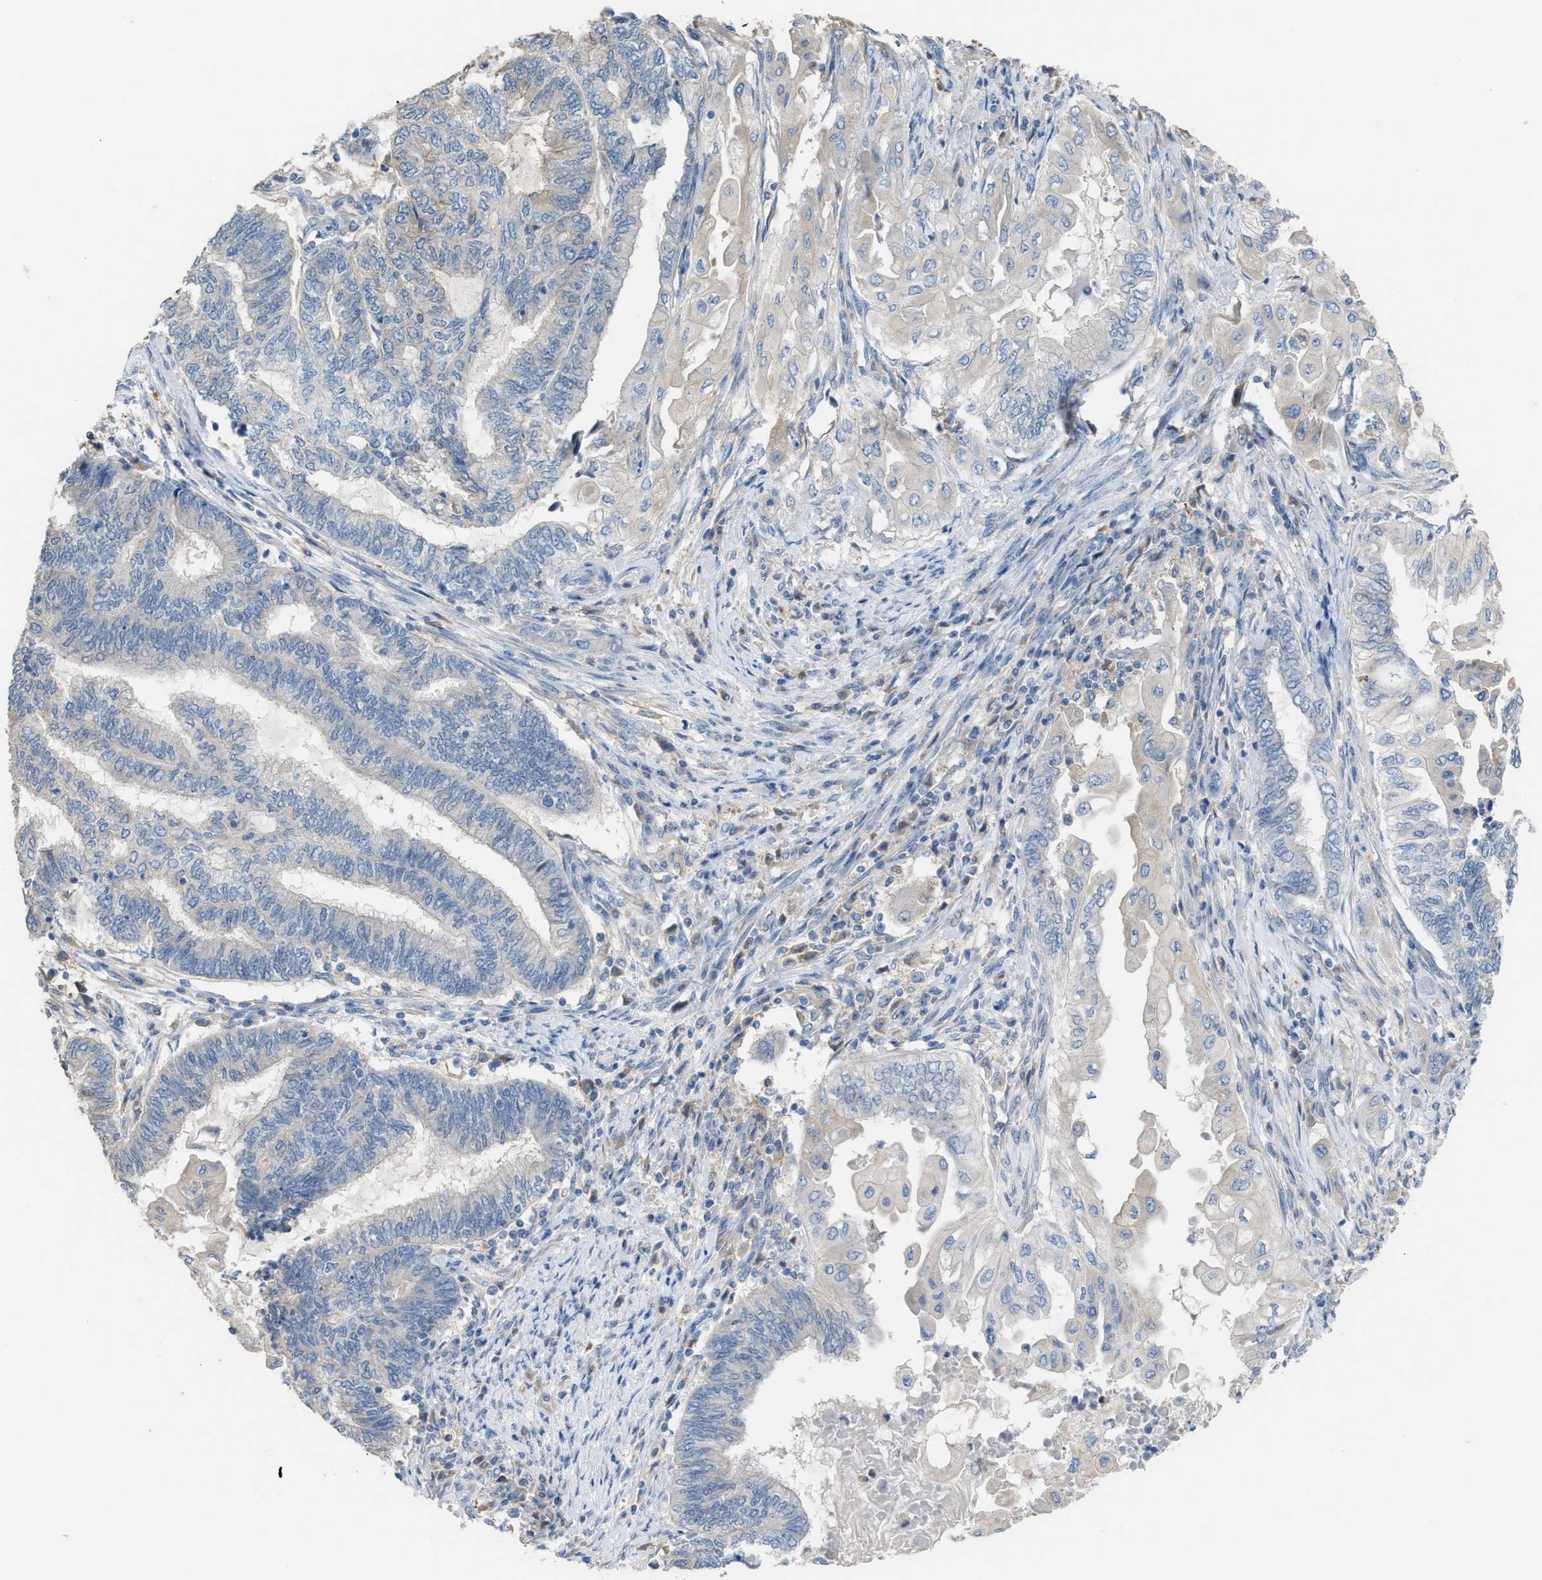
{"staining": {"intensity": "negative", "quantity": "none", "location": "none"}, "tissue": "endometrial cancer", "cell_type": "Tumor cells", "image_type": "cancer", "snomed": [{"axis": "morphology", "description": "Adenocarcinoma, NOS"}, {"axis": "topography", "description": "Uterus"}, {"axis": "topography", "description": "Endometrium"}], "caption": "Micrograph shows no significant protein positivity in tumor cells of endometrial cancer (adenocarcinoma). (DAB immunohistochemistry (IHC), high magnification).", "gene": "NQO2", "patient": {"sex": "female", "age": 70}}